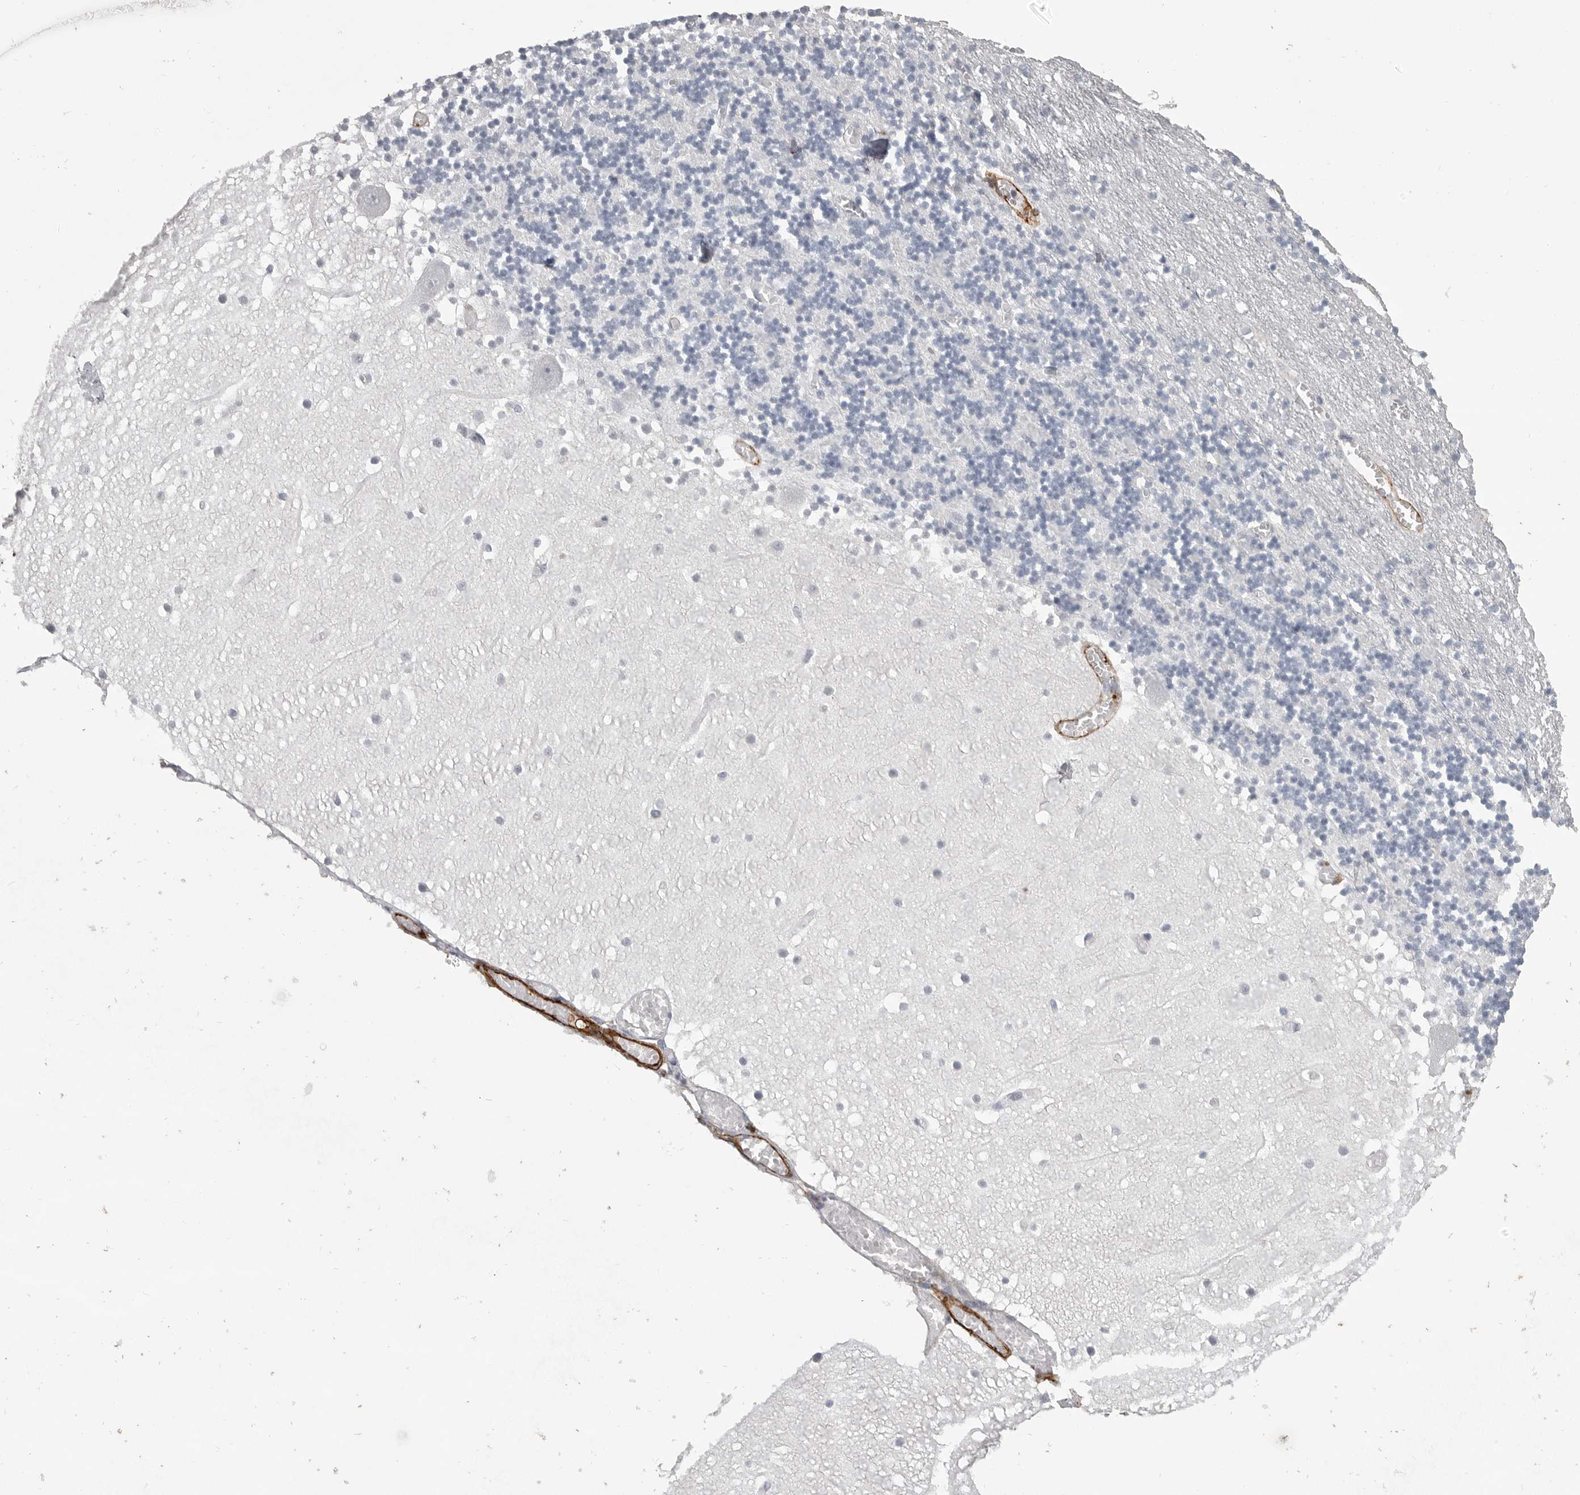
{"staining": {"intensity": "negative", "quantity": "none", "location": "none"}, "tissue": "cerebellum", "cell_type": "Cells in granular layer", "image_type": "normal", "snomed": [{"axis": "morphology", "description": "Normal tissue, NOS"}, {"axis": "topography", "description": "Cerebellum"}], "caption": "This photomicrograph is of benign cerebellum stained with immunohistochemistry to label a protein in brown with the nuclei are counter-stained blue. There is no expression in cells in granular layer.", "gene": "AOC3", "patient": {"sex": "female", "age": 28}}